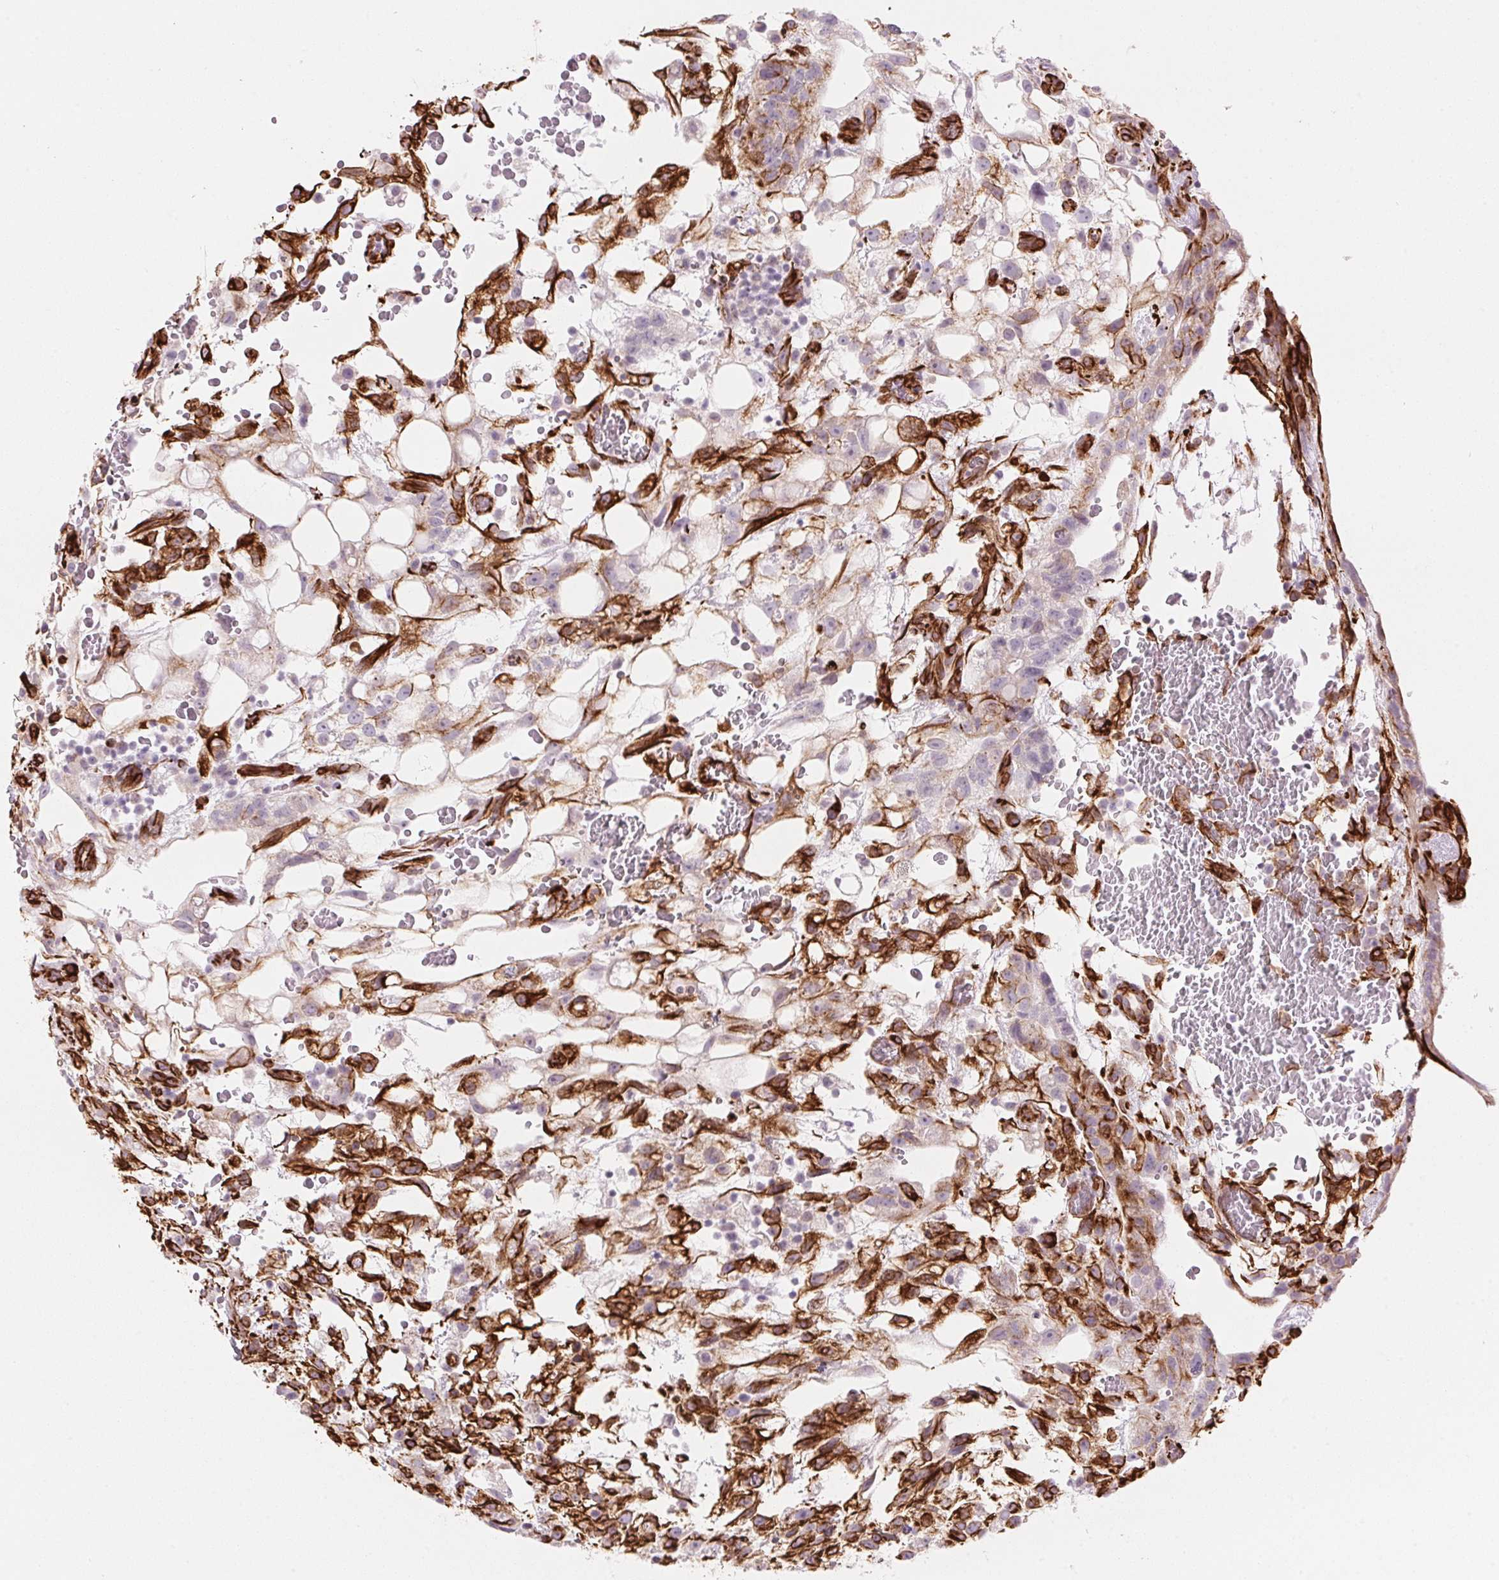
{"staining": {"intensity": "negative", "quantity": "none", "location": "none"}, "tissue": "testis cancer", "cell_type": "Tumor cells", "image_type": "cancer", "snomed": [{"axis": "morphology", "description": "Normal tissue, NOS"}, {"axis": "morphology", "description": "Carcinoma, Embryonal, NOS"}, {"axis": "topography", "description": "Testis"}], "caption": "Tumor cells are negative for protein expression in human testis embryonal carcinoma. (Immunohistochemistry, brightfield microscopy, high magnification).", "gene": "CLPS", "patient": {"sex": "male", "age": 32}}